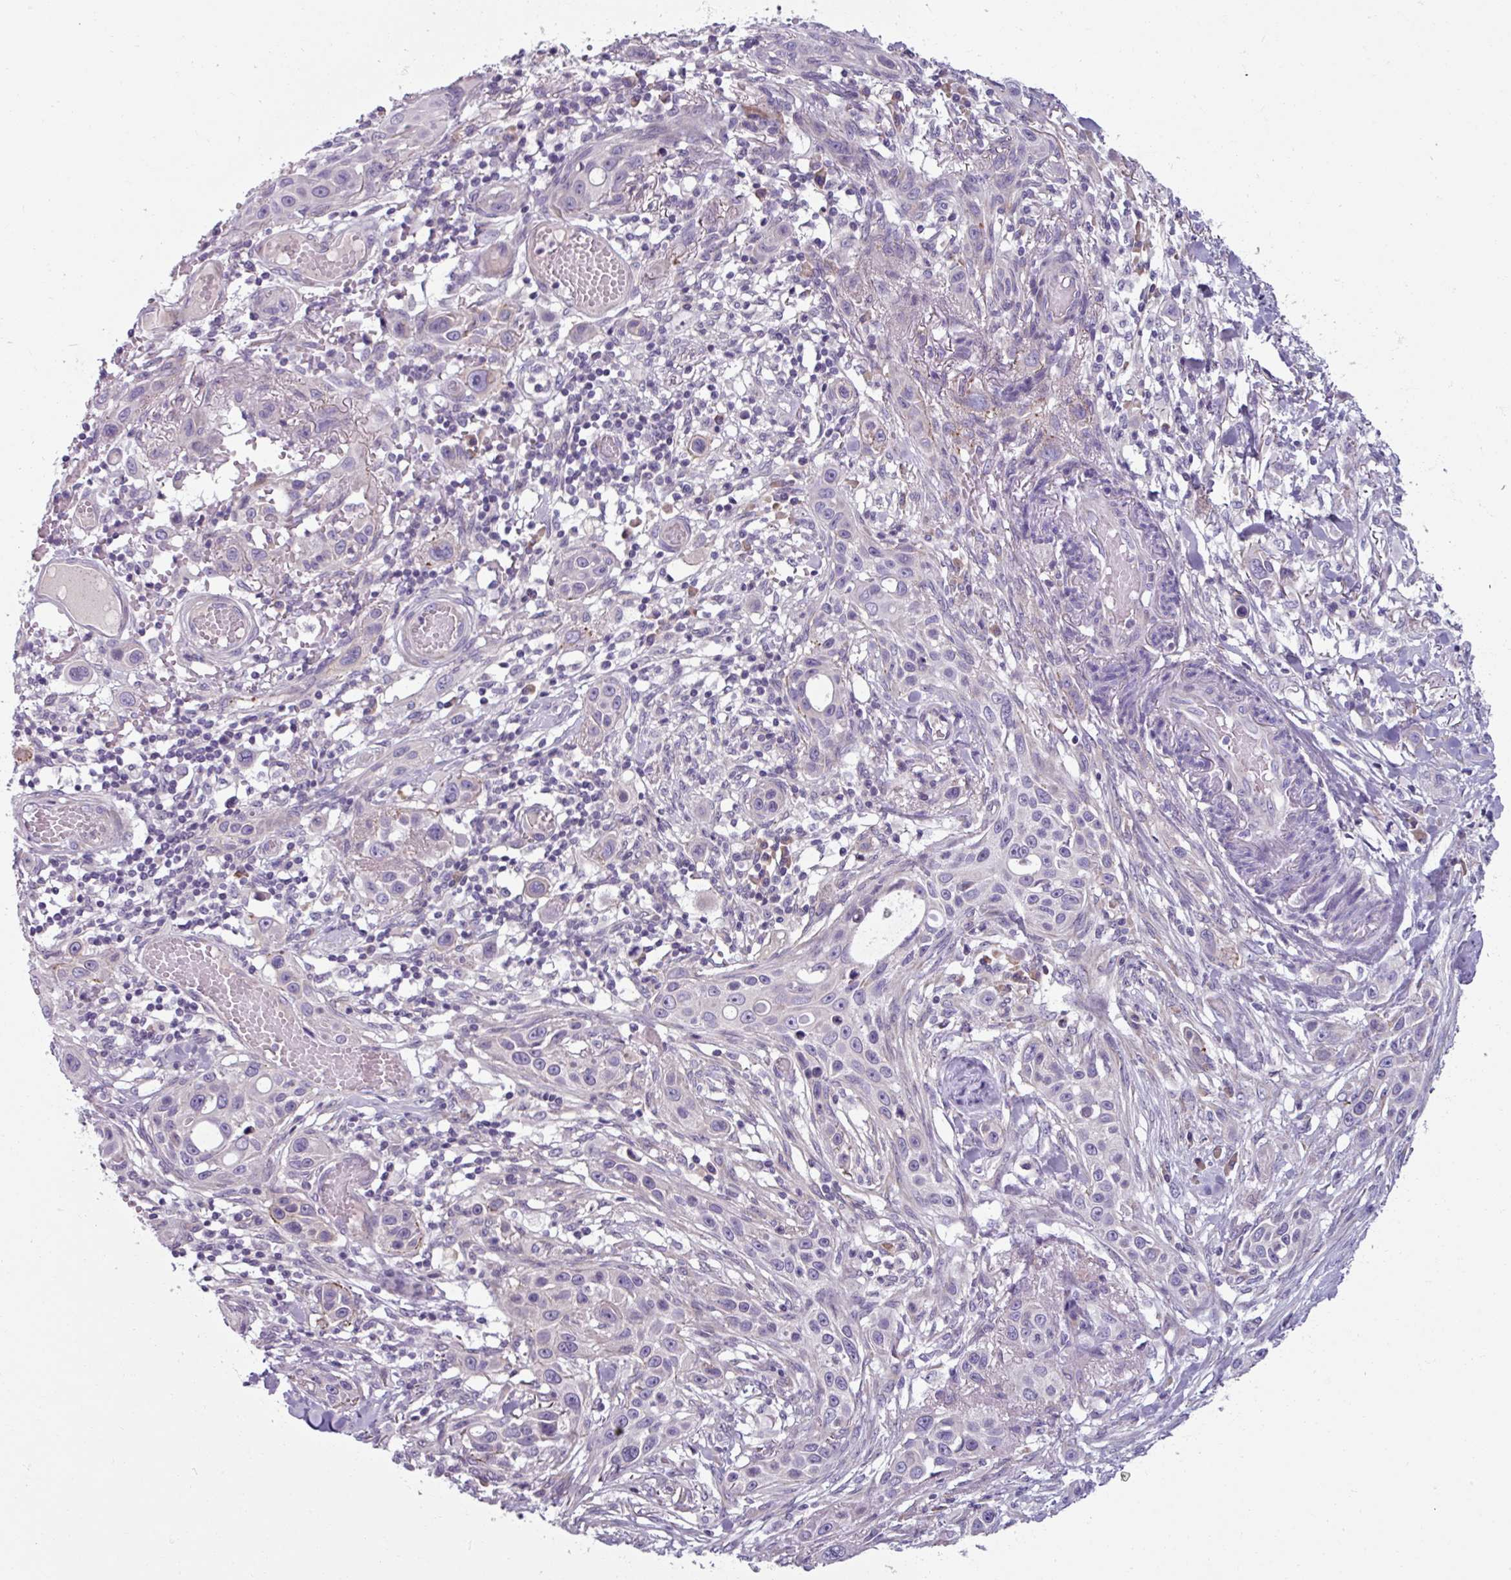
{"staining": {"intensity": "negative", "quantity": "none", "location": "none"}, "tissue": "skin cancer", "cell_type": "Tumor cells", "image_type": "cancer", "snomed": [{"axis": "morphology", "description": "Squamous cell carcinoma, NOS"}, {"axis": "topography", "description": "Skin"}], "caption": "An immunohistochemistry (IHC) histopathology image of skin cancer (squamous cell carcinoma) is shown. There is no staining in tumor cells of skin cancer (squamous cell carcinoma). (DAB immunohistochemistry (IHC) with hematoxylin counter stain).", "gene": "SMIM11", "patient": {"sex": "female", "age": 69}}